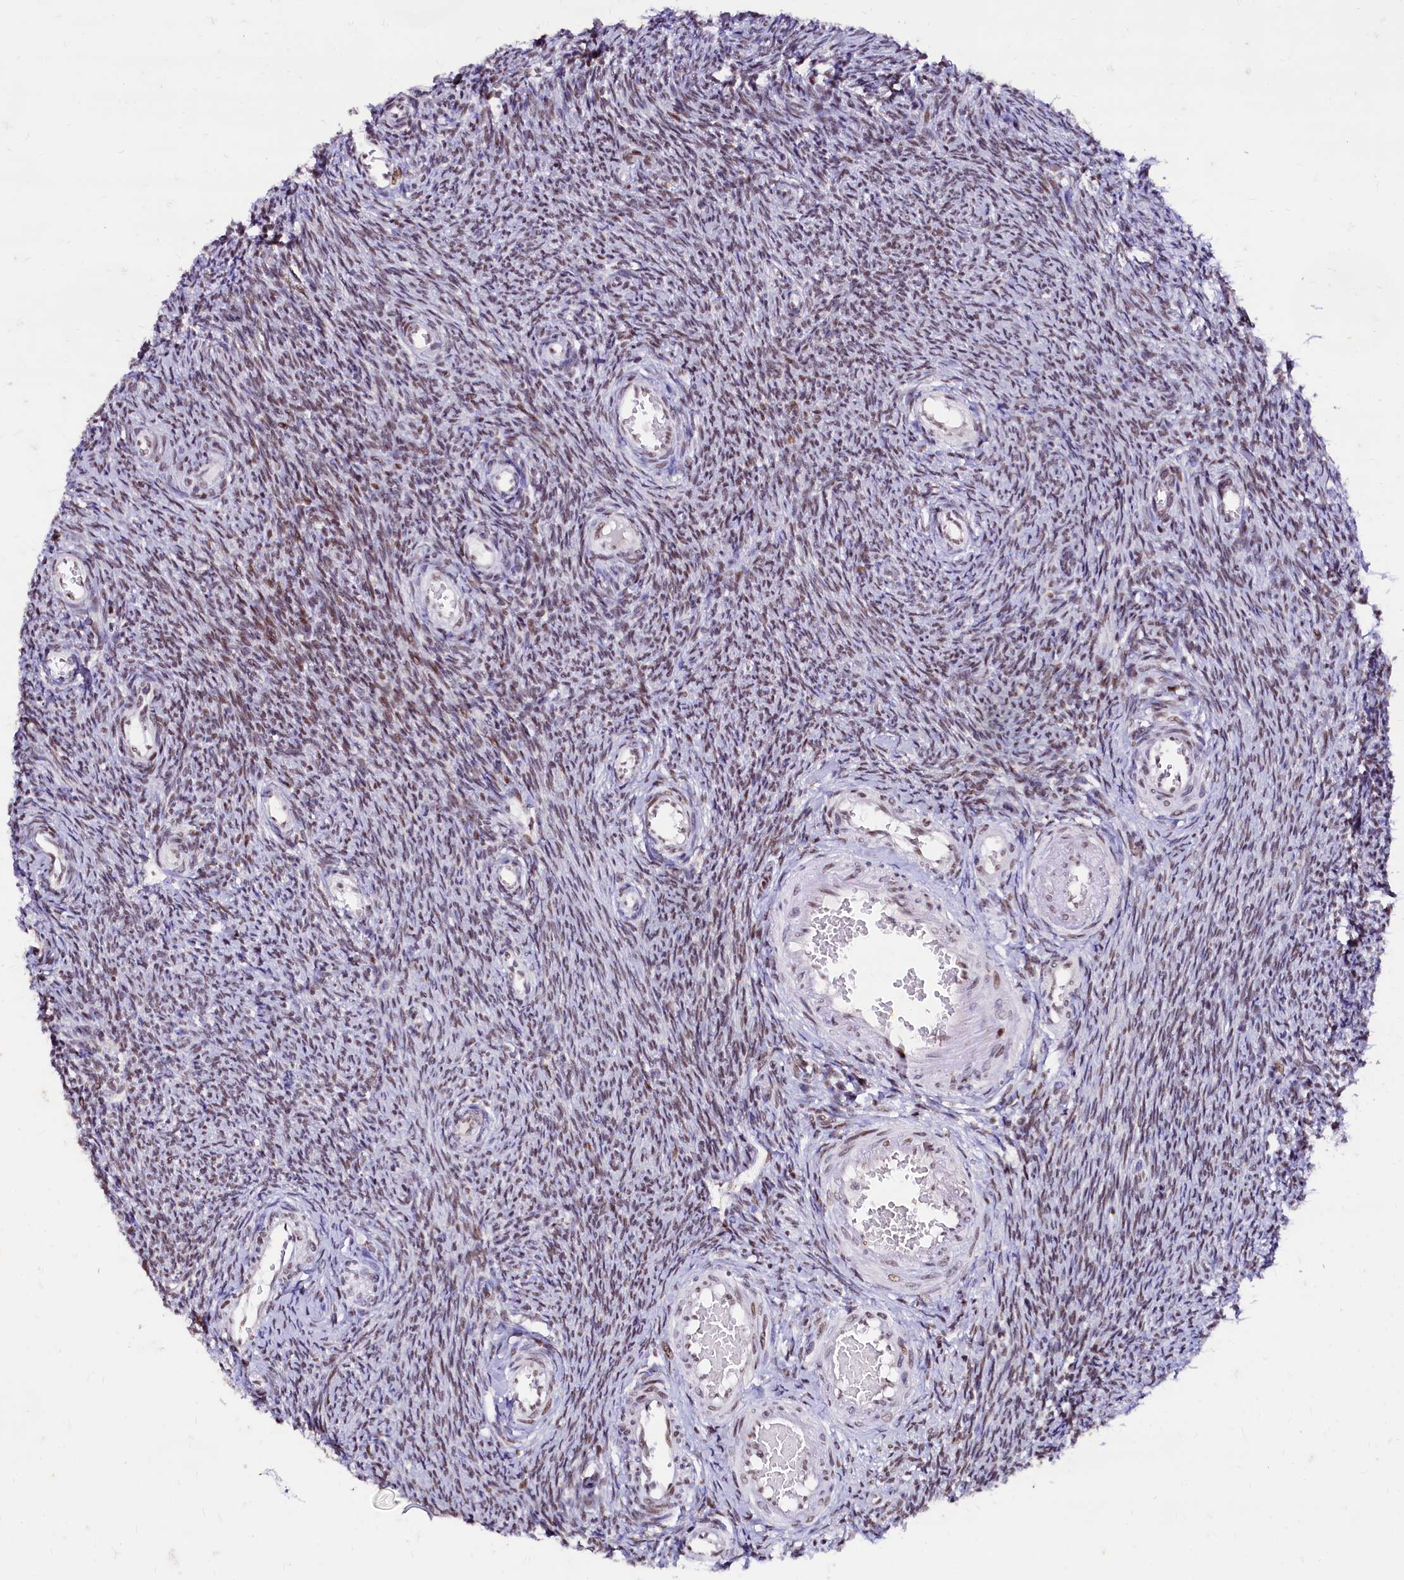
{"staining": {"intensity": "moderate", "quantity": ">75%", "location": "nuclear"}, "tissue": "ovary", "cell_type": "Ovarian stroma cells", "image_type": "normal", "snomed": [{"axis": "morphology", "description": "Normal tissue, NOS"}, {"axis": "topography", "description": "Ovary"}], "caption": "Immunohistochemical staining of benign ovary reveals medium levels of moderate nuclear expression in about >75% of ovarian stroma cells. The staining is performed using DAB (3,3'-diaminobenzidine) brown chromogen to label protein expression. The nuclei are counter-stained blue using hematoxylin.", "gene": "CPSF7", "patient": {"sex": "female", "age": 44}}